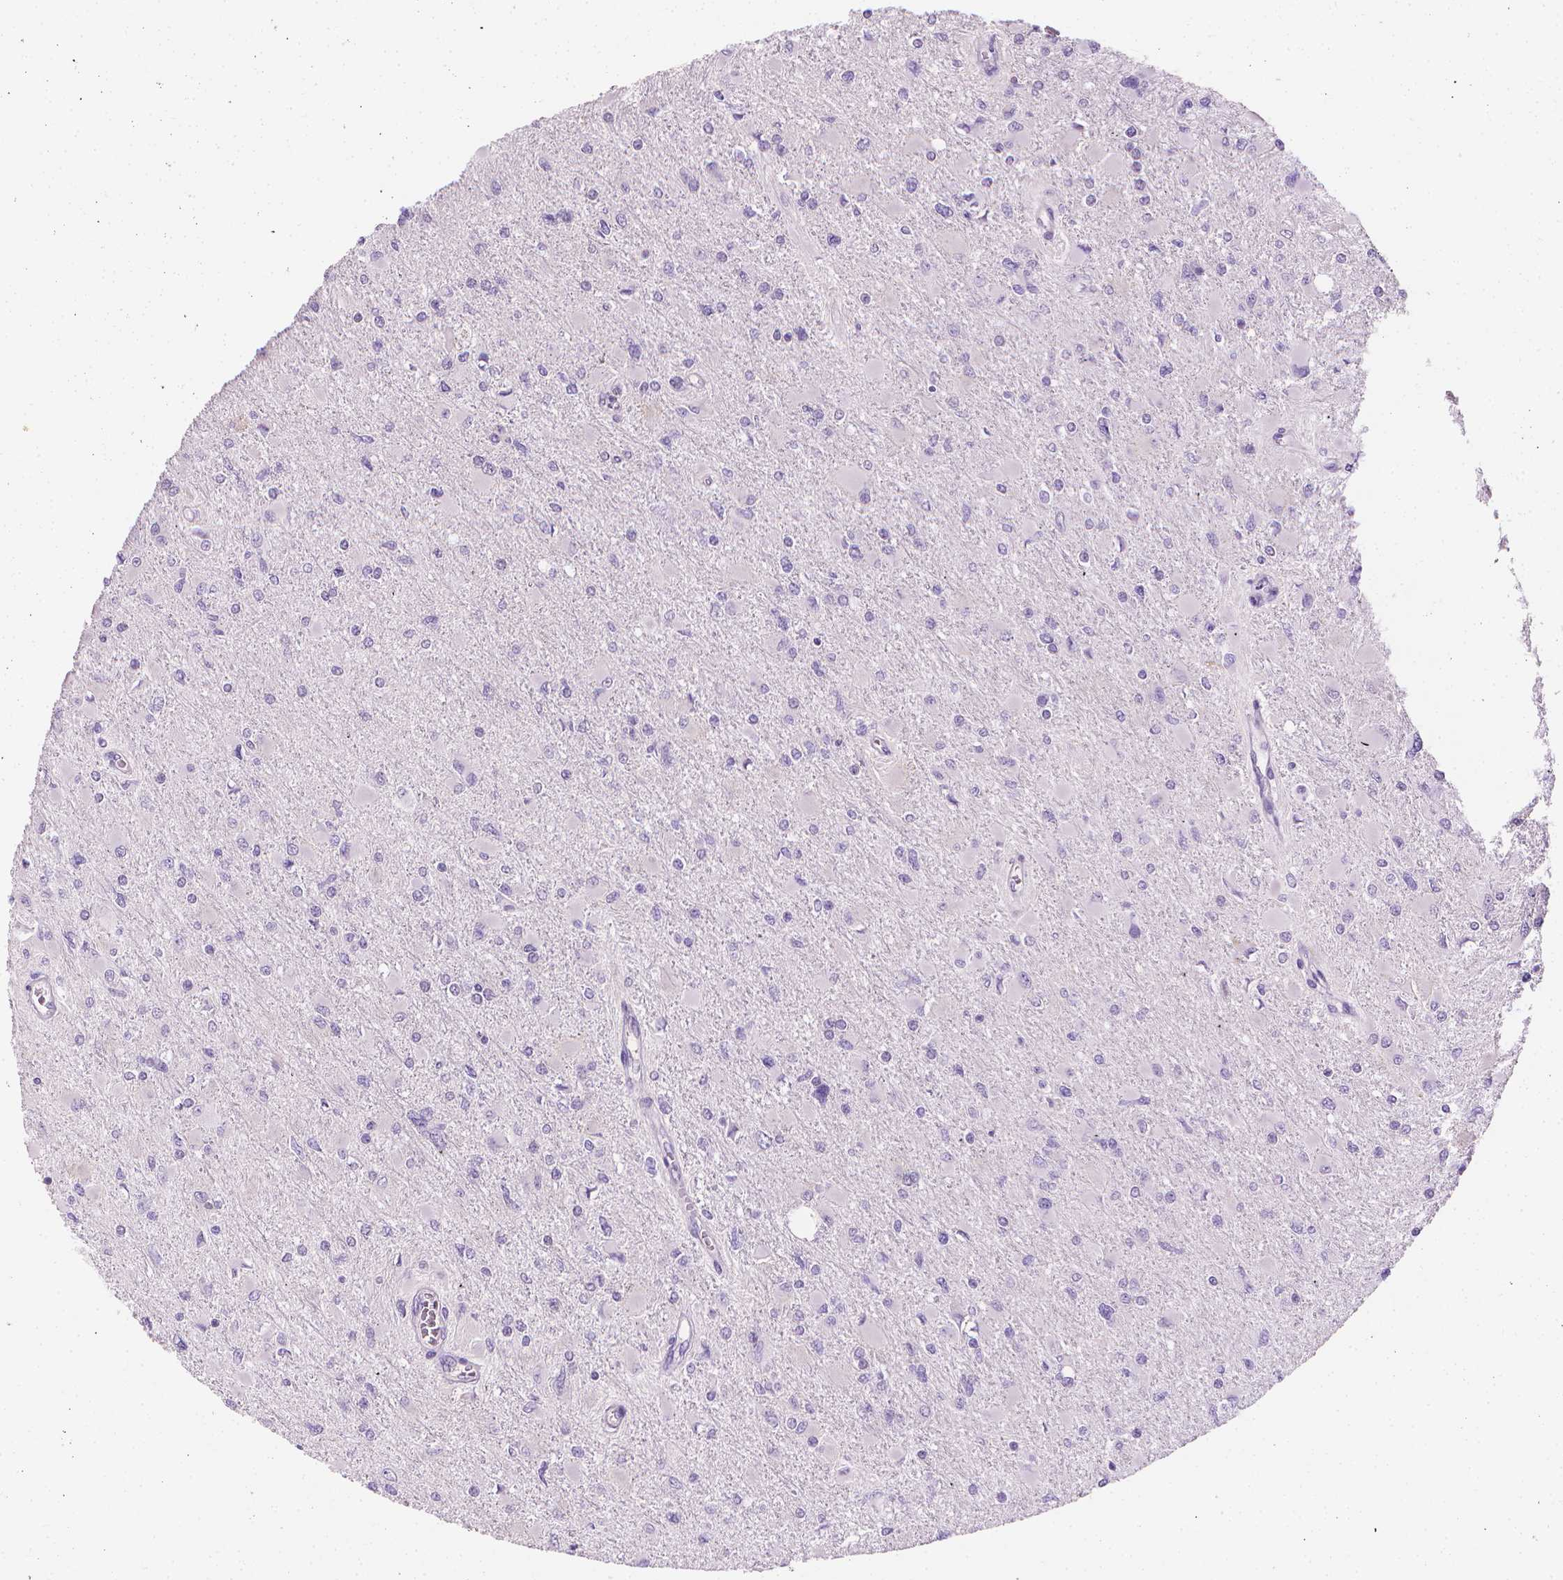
{"staining": {"intensity": "negative", "quantity": "none", "location": "none"}, "tissue": "glioma", "cell_type": "Tumor cells", "image_type": "cancer", "snomed": [{"axis": "morphology", "description": "Glioma, malignant, High grade"}, {"axis": "topography", "description": "Cerebral cortex"}], "caption": "Tumor cells are negative for protein expression in human malignant high-grade glioma.", "gene": "DCAF8L1", "patient": {"sex": "female", "age": 36}}